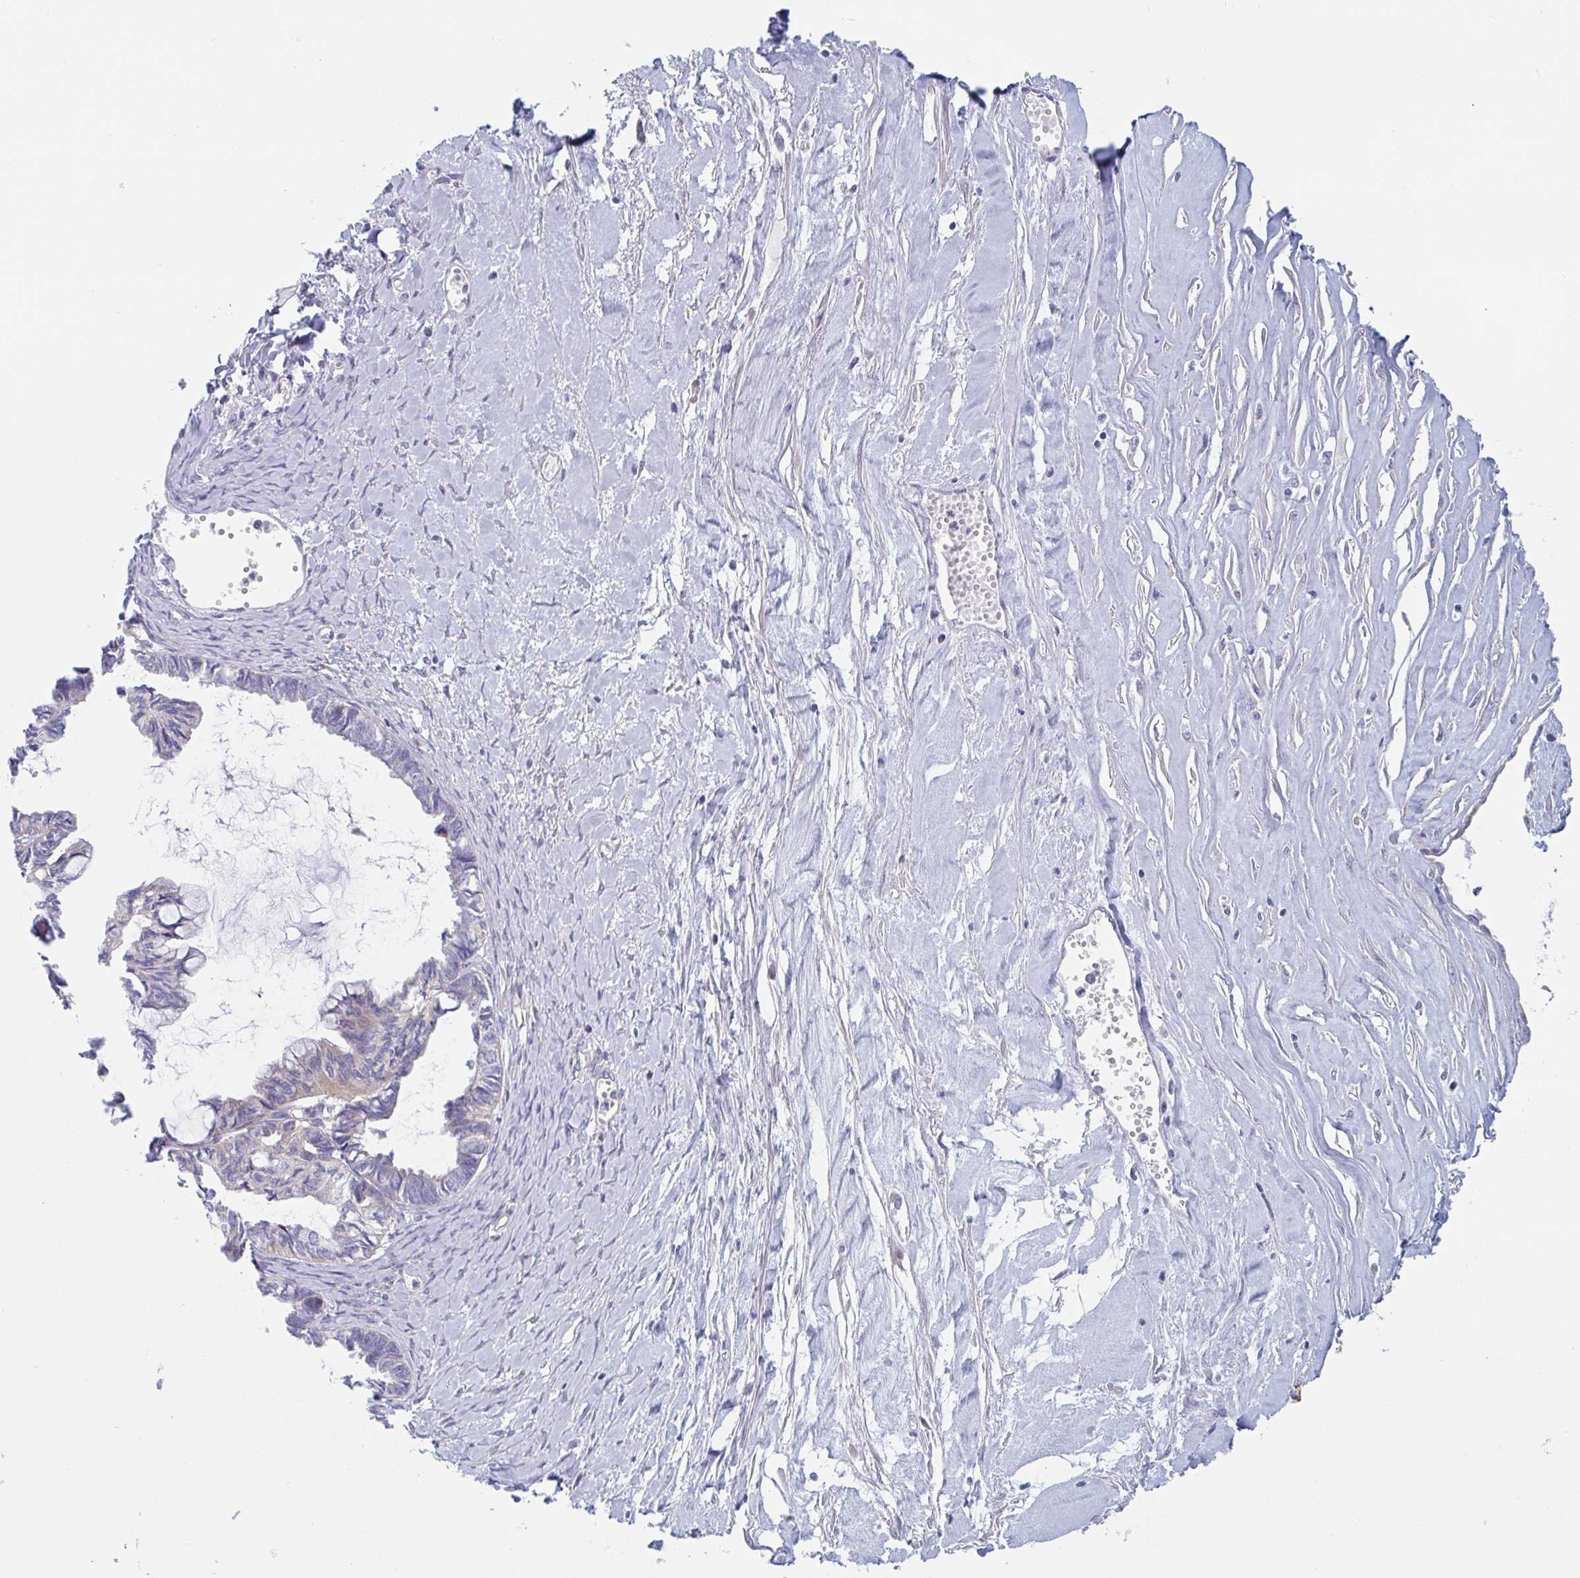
{"staining": {"intensity": "negative", "quantity": "none", "location": "none"}, "tissue": "ovarian cancer", "cell_type": "Tumor cells", "image_type": "cancer", "snomed": [{"axis": "morphology", "description": "Cystadenocarcinoma, mucinous, NOS"}, {"axis": "topography", "description": "Ovary"}], "caption": "Tumor cells show no significant expression in ovarian cancer. (DAB immunohistochemistry visualized using brightfield microscopy, high magnification).", "gene": "MRPL53", "patient": {"sex": "female", "age": 61}}